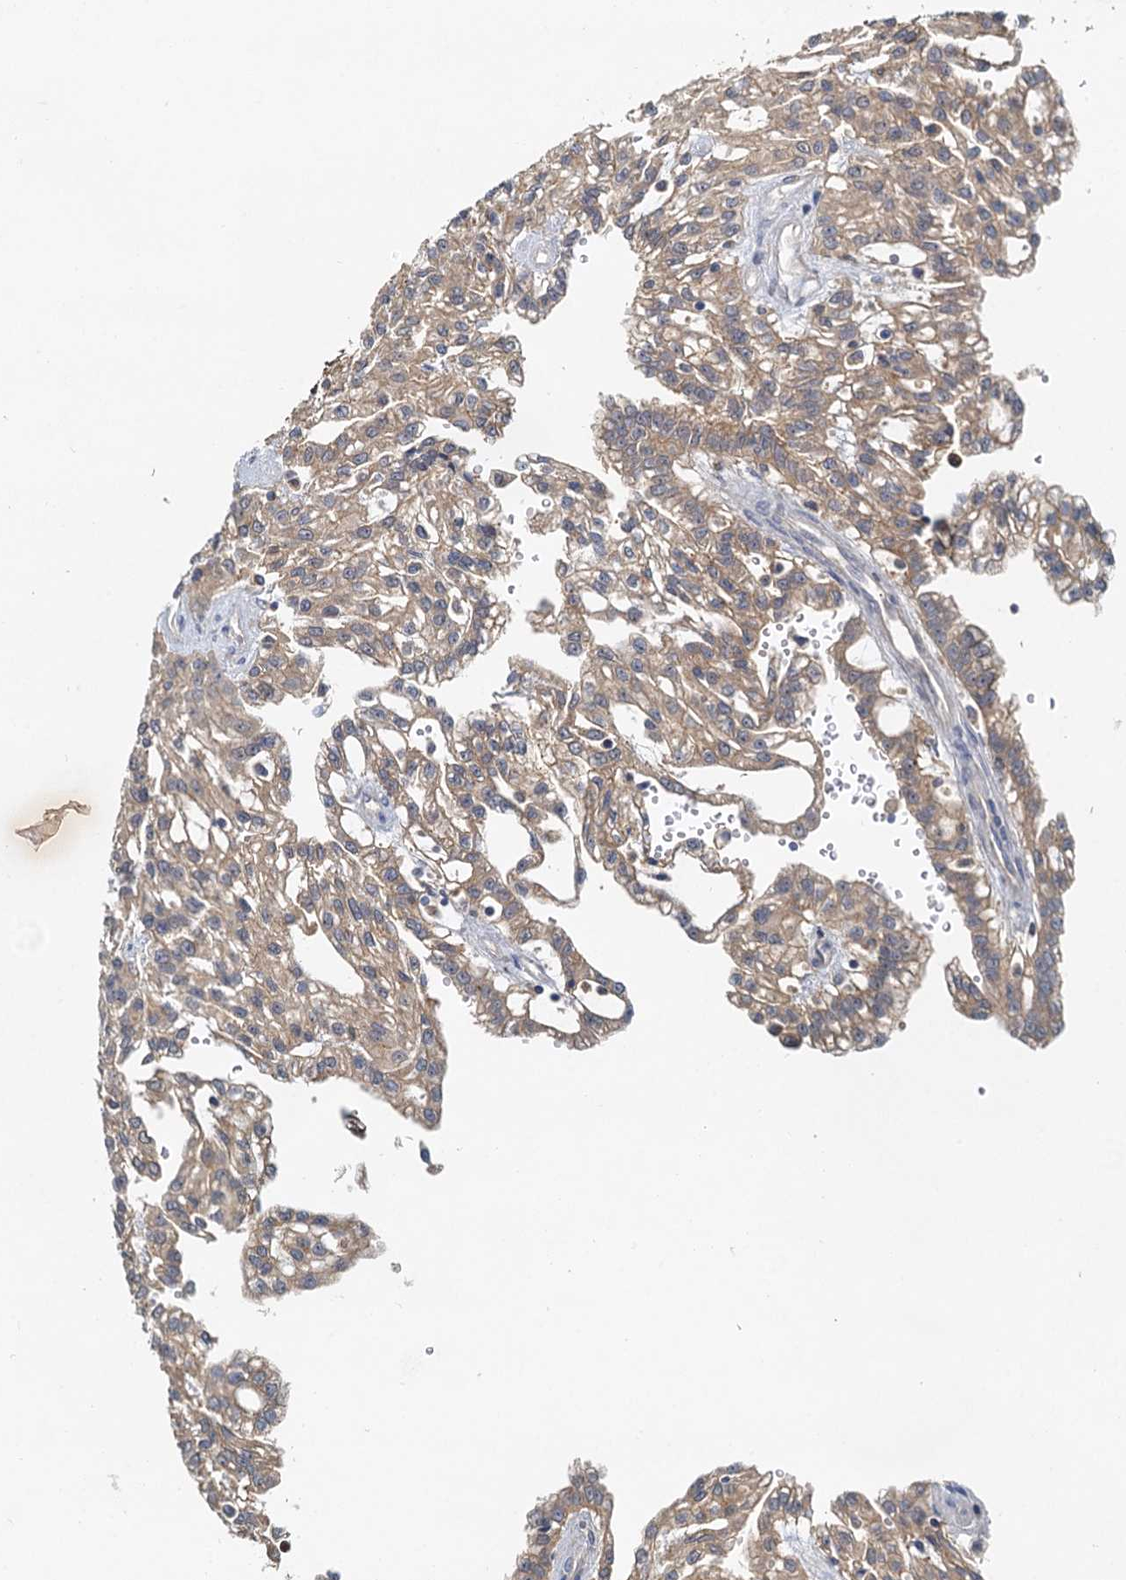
{"staining": {"intensity": "weak", "quantity": ">75%", "location": "cytoplasmic/membranous"}, "tissue": "renal cancer", "cell_type": "Tumor cells", "image_type": "cancer", "snomed": [{"axis": "morphology", "description": "Adenocarcinoma, NOS"}, {"axis": "topography", "description": "Kidney"}], "caption": "Protein staining of renal cancer (adenocarcinoma) tissue reveals weak cytoplasmic/membranous staining in approximately >75% of tumor cells.", "gene": "TOLLIP", "patient": {"sex": "male", "age": 63}}